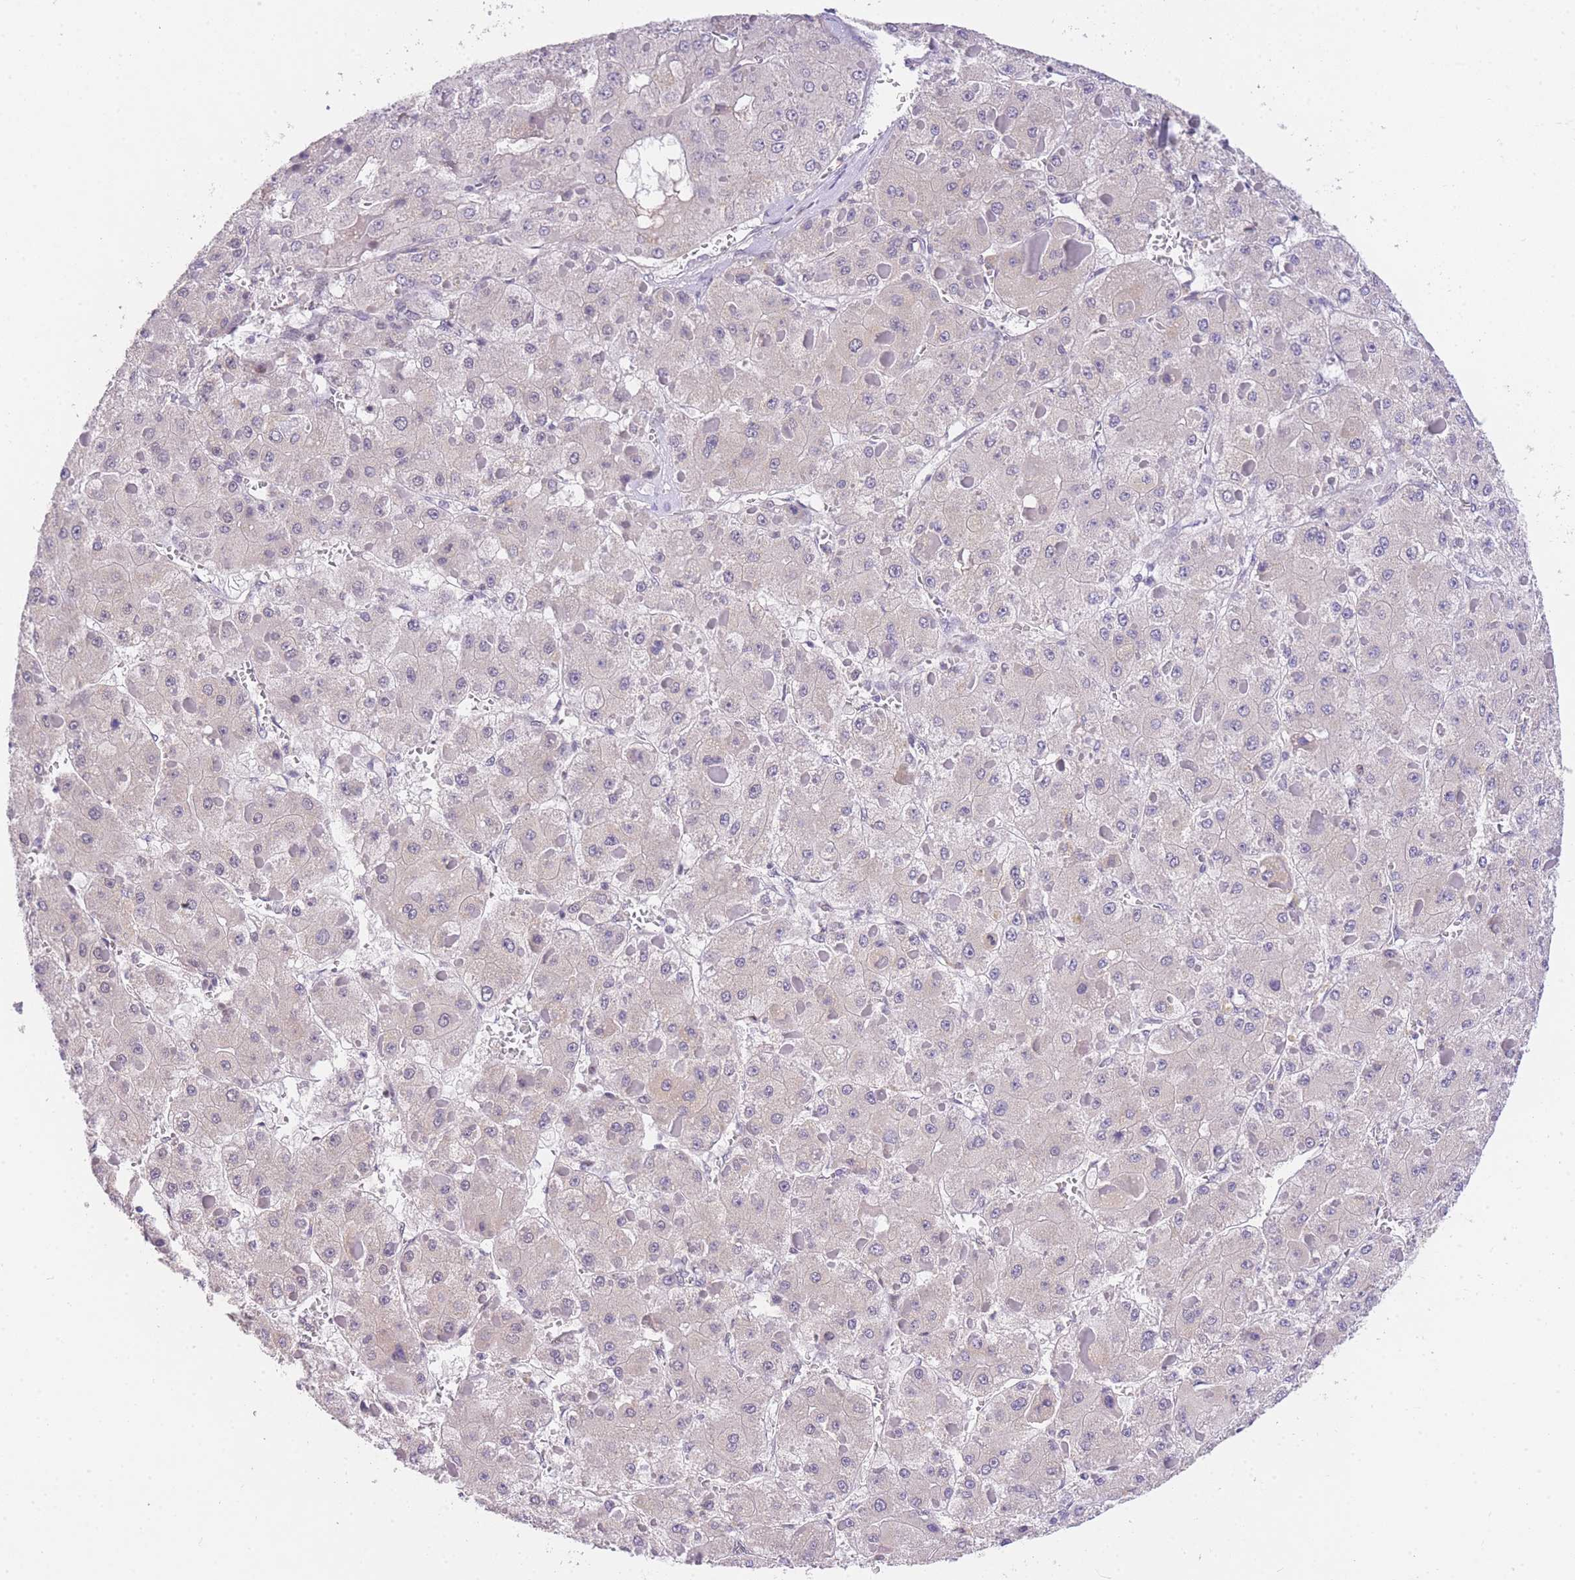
{"staining": {"intensity": "negative", "quantity": "none", "location": "none"}, "tissue": "liver cancer", "cell_type": "Tumor cells", "image_type": "cancer", "snomed": [{"axis": "morphology", "description": "Carcinoma, Hepatocellular, NOS"}, {"axis": "topography", "description": "Liver"}], "caption": "This is an IHC micrograph of human liver cancer (hepatocellular carcinoma). There is no staining in tumor cells.", "gene": "SLC35F2", "patient": {"sex": "female", "age": 73}}